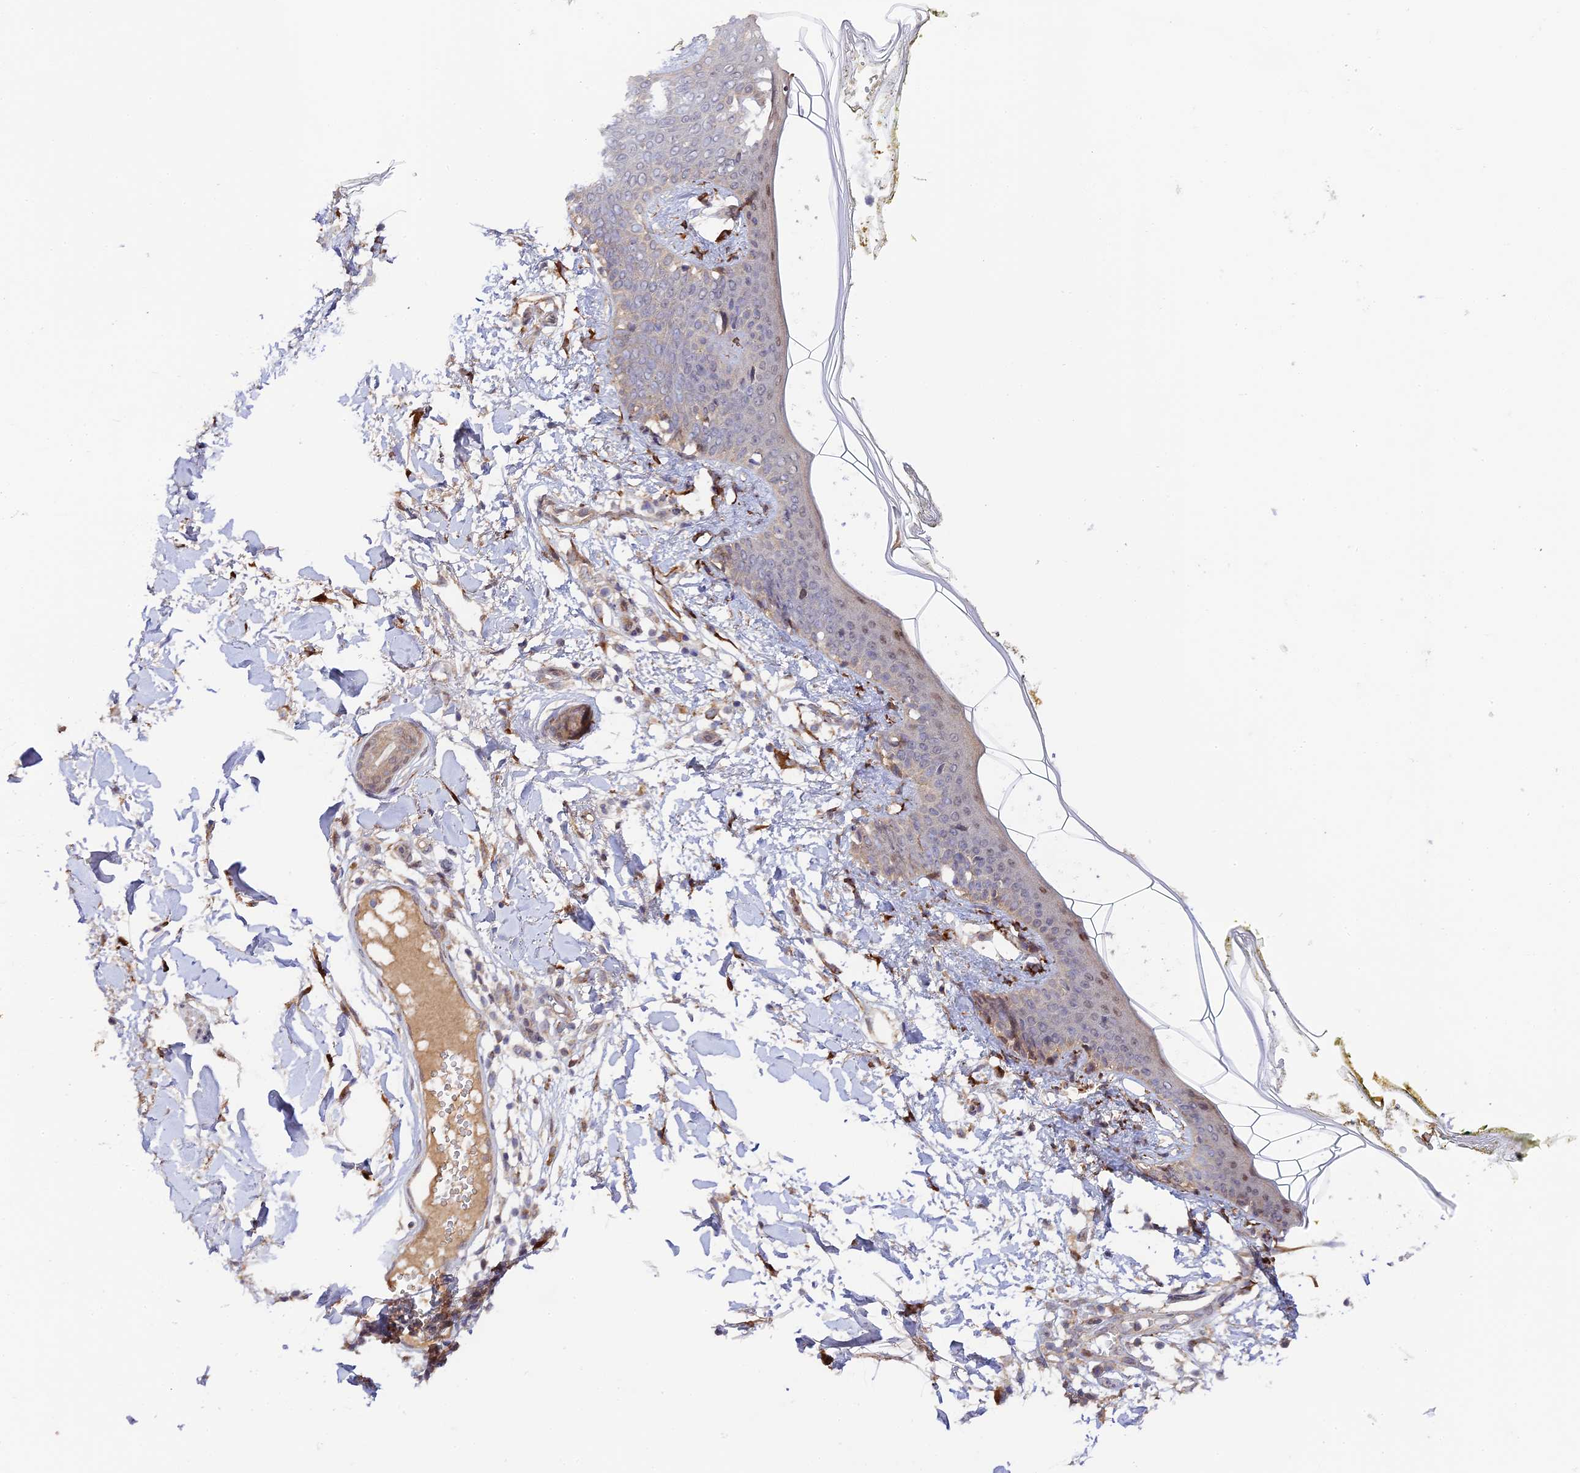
{"staining": {"intensity": "moderate", "quantity": ">75%", "location": "cytoplasmic/membranous"}, "tissue": "skin", "cell_type": "Fibroblasts", "image_type": "normal", "snomed": [{"axis": "morphology", "description": "Normal tissue, NOS"}, {"axis": "topography", "description": "Skin"}], "caption": "Skin stained with a protein marker shows moderate staining in fibroblasts.", "gene": "P3H3", "patient": {"sex": "female", "age": 34}}